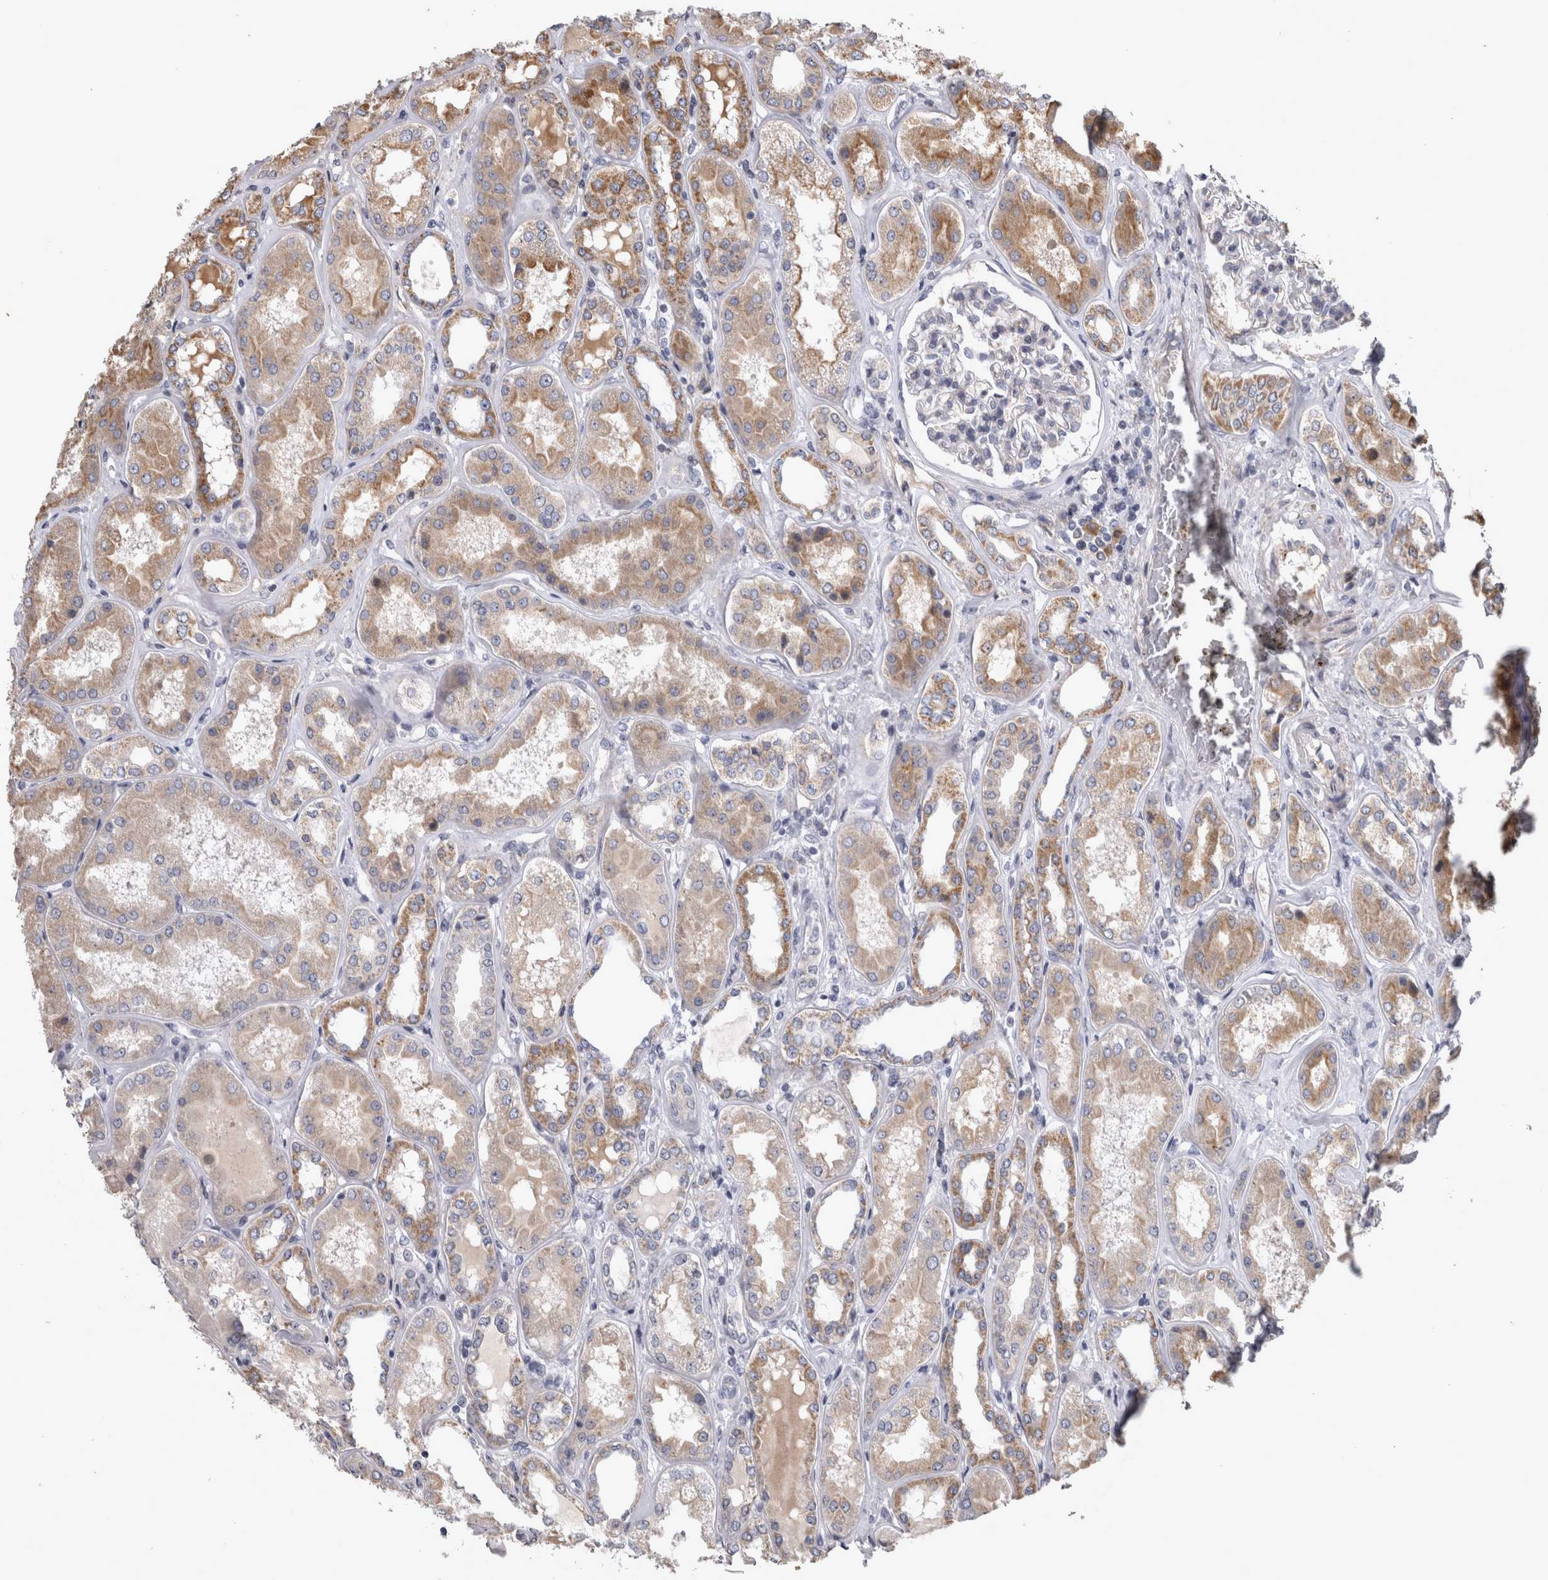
{"staining": {"intensity": "negative", "quantity": "none", "location": "none"}, "tissue": "kidney", "cell_type": "Cells in glomeruli", "image_type": "normal", "snomed": [{"axis": "morphology", "description": "Normal tissue, NOS"}, {"axis": "topography", "description": "Kidney"}], "caption": "The immunohistochemistry histopathology image has no significant expression in cells in glomeruli of kidney.", "gene": "DBT", "patient": {"sex": "female", "age": 56}}